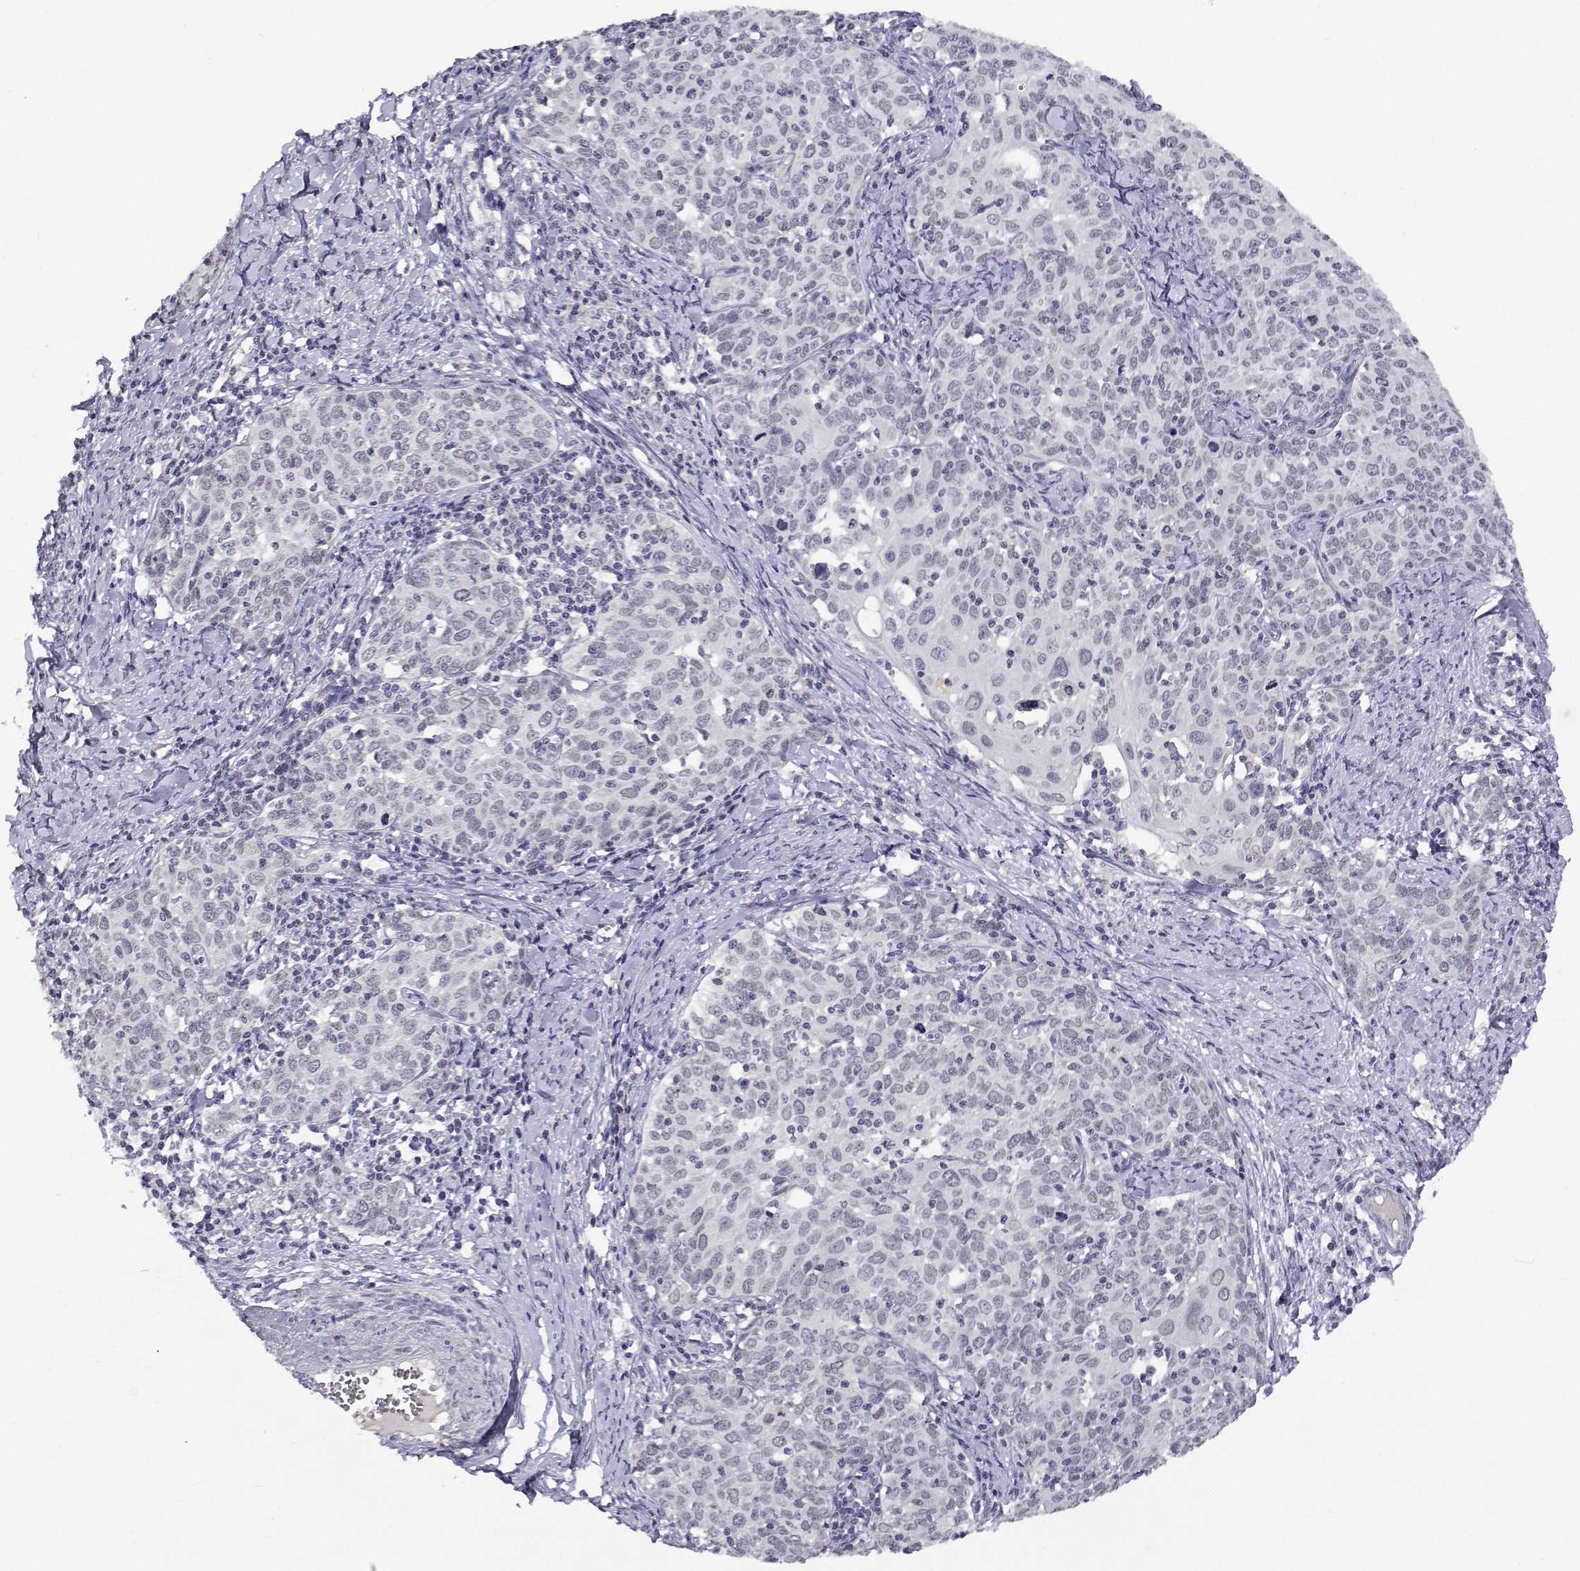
{"staining": {"intensity": "negative", "quantity": "none", "location": "none"}, "tissue": "cervical cancer", "cell_type": "Tumor cells", "image_type": "cancer", "snomed": [{"axis": "morphology", "description": "Squamous cell carcinoma, NOS"}, {"axis": "topography", "description": "Cervix"}], "caption": "DAB (3,3'-diaminobenzidine) immunohistochemical staining of cervical cancer reveals no significant positivity in tumor cells.", "gene": "NHP2", "patient": {"sex": "female", "age": 62}}